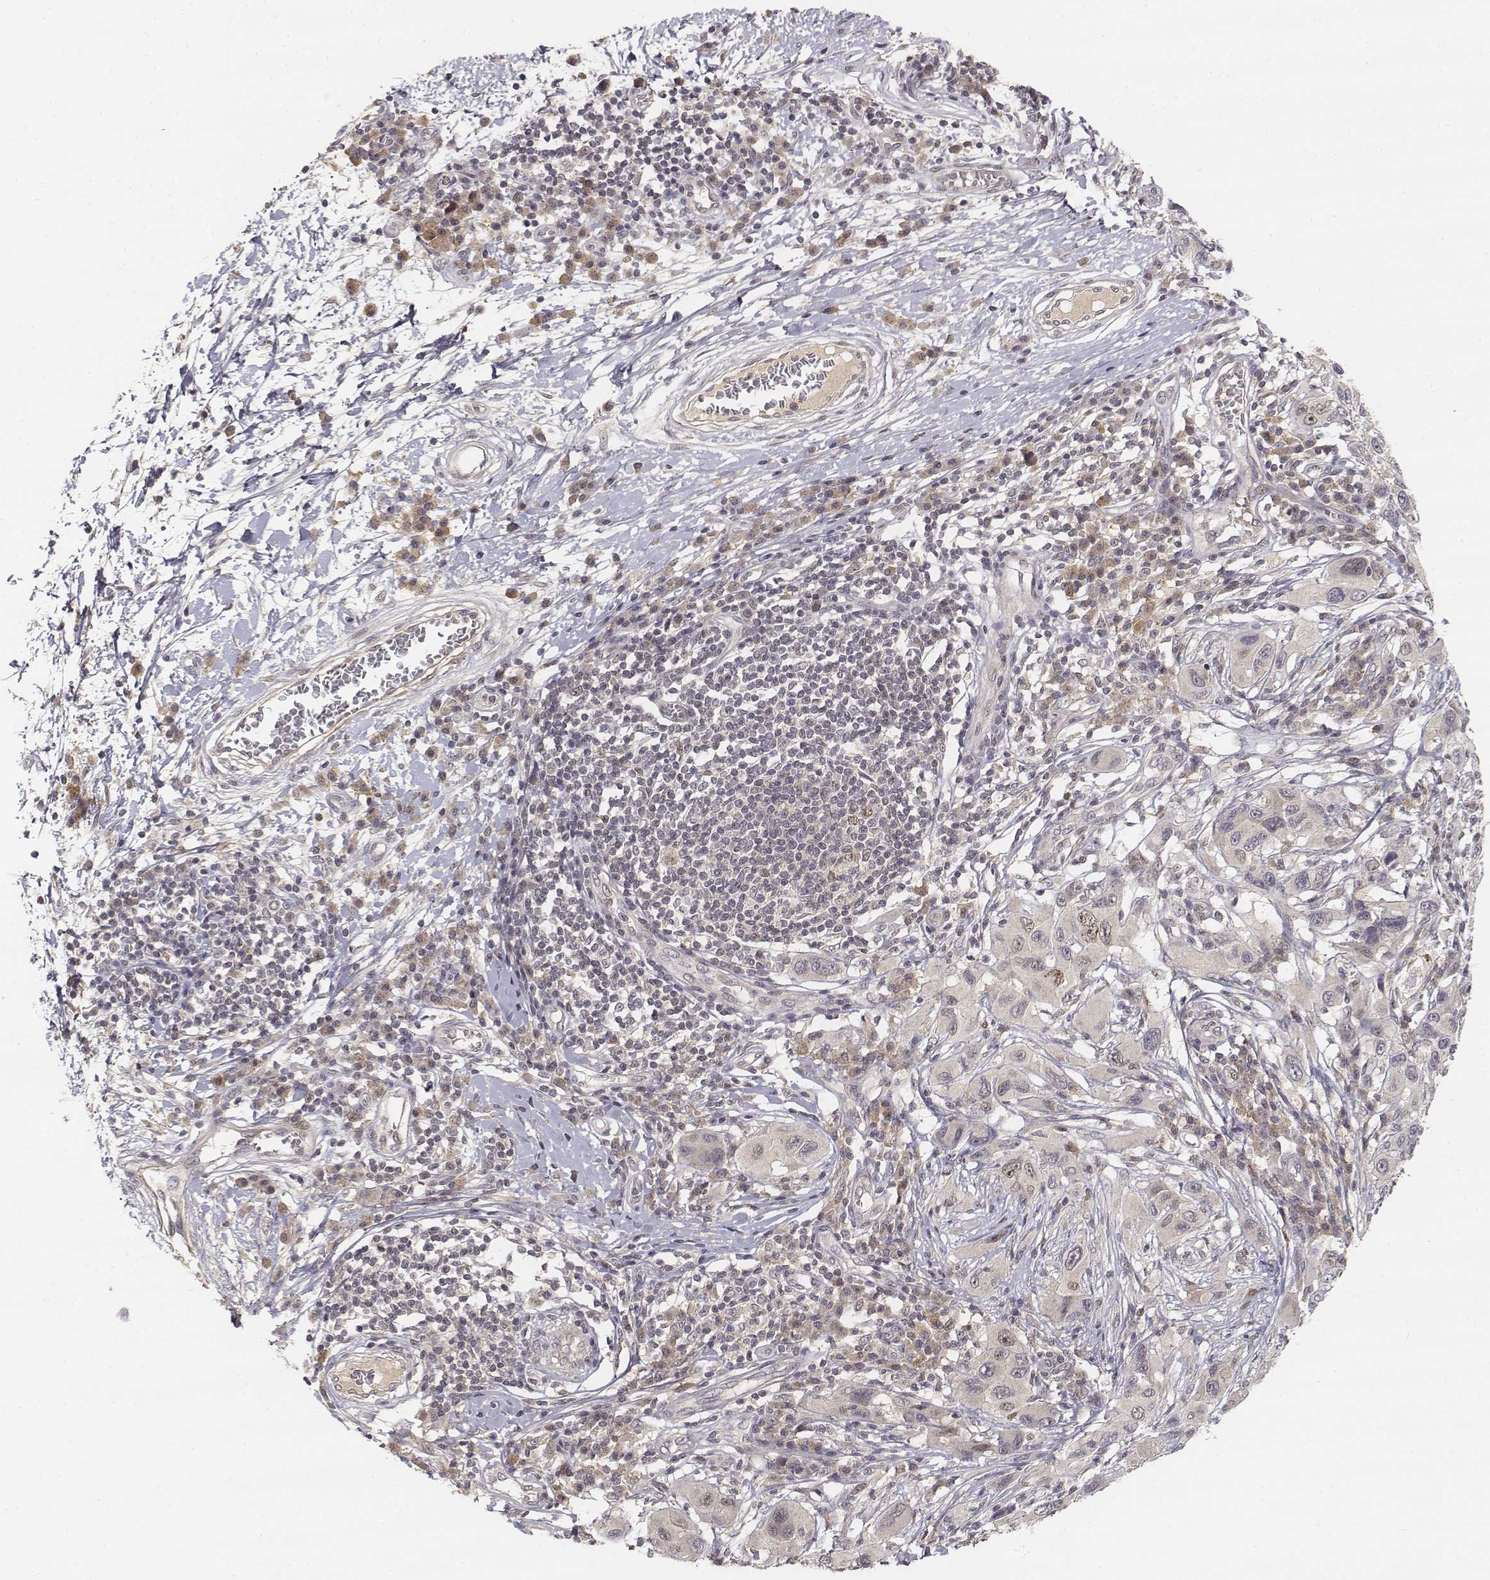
{"staining": {"intensity": "negative", "quantity": "none", "location": "none"}, "tissue": "melanoma", "cell_type": "Tumor cells", "image_type": "cancer", "snomed": [{"axis": "morphology", "description": "Malignant melanoma, NOS"}, {"axis": "topography", "description": "Skin"}], "caption": "Immunohistochemistry (IHC) of human malignant melanoma shows no positivity in tumor cells.", "gene": "FANCD2", "patient": {"sex": "male", "age": 53}}